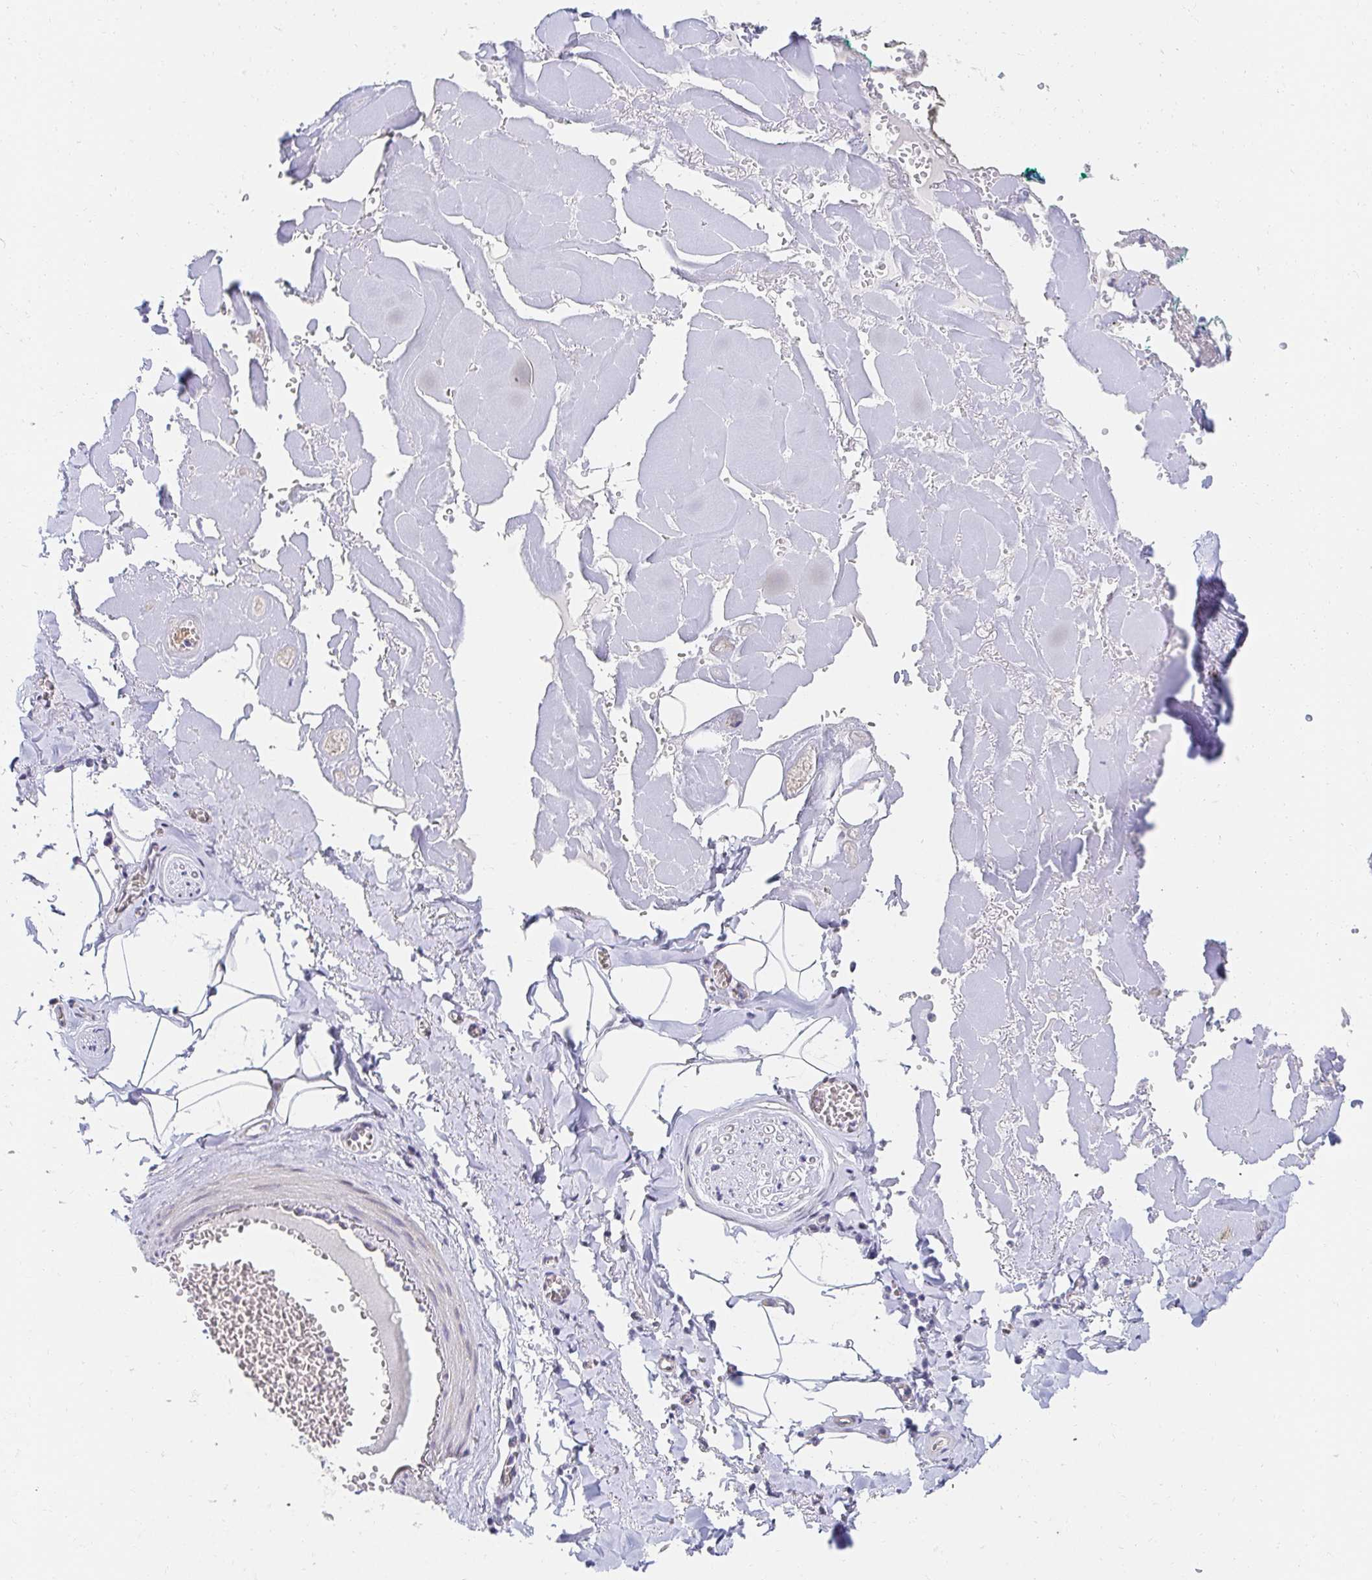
{"staining": {"intensity": "negative", "quantity": "none", "location": "none"}, "tissue": "adipose tissue", "cell_type": "Adipocytes", "image_type": "normal", "snomed": [{"axis": "morphology", "description": "Normal tissue, NOS"}, {"axis": "topography", "description": "Vulva"}, {"axis": "topography", "description": "Peripheral nerve tissue"}], "caption": "High power microscopy micrograph of an immunohistochemistry image of benign adipose tissue, revealing no significant staining in adipocytes. (Brightfield microscopy of DAB immunohistochemistry (IHC) at high magnification).", "gene": "AKAP14", "patient": {"sex": "female", "age": 66}}